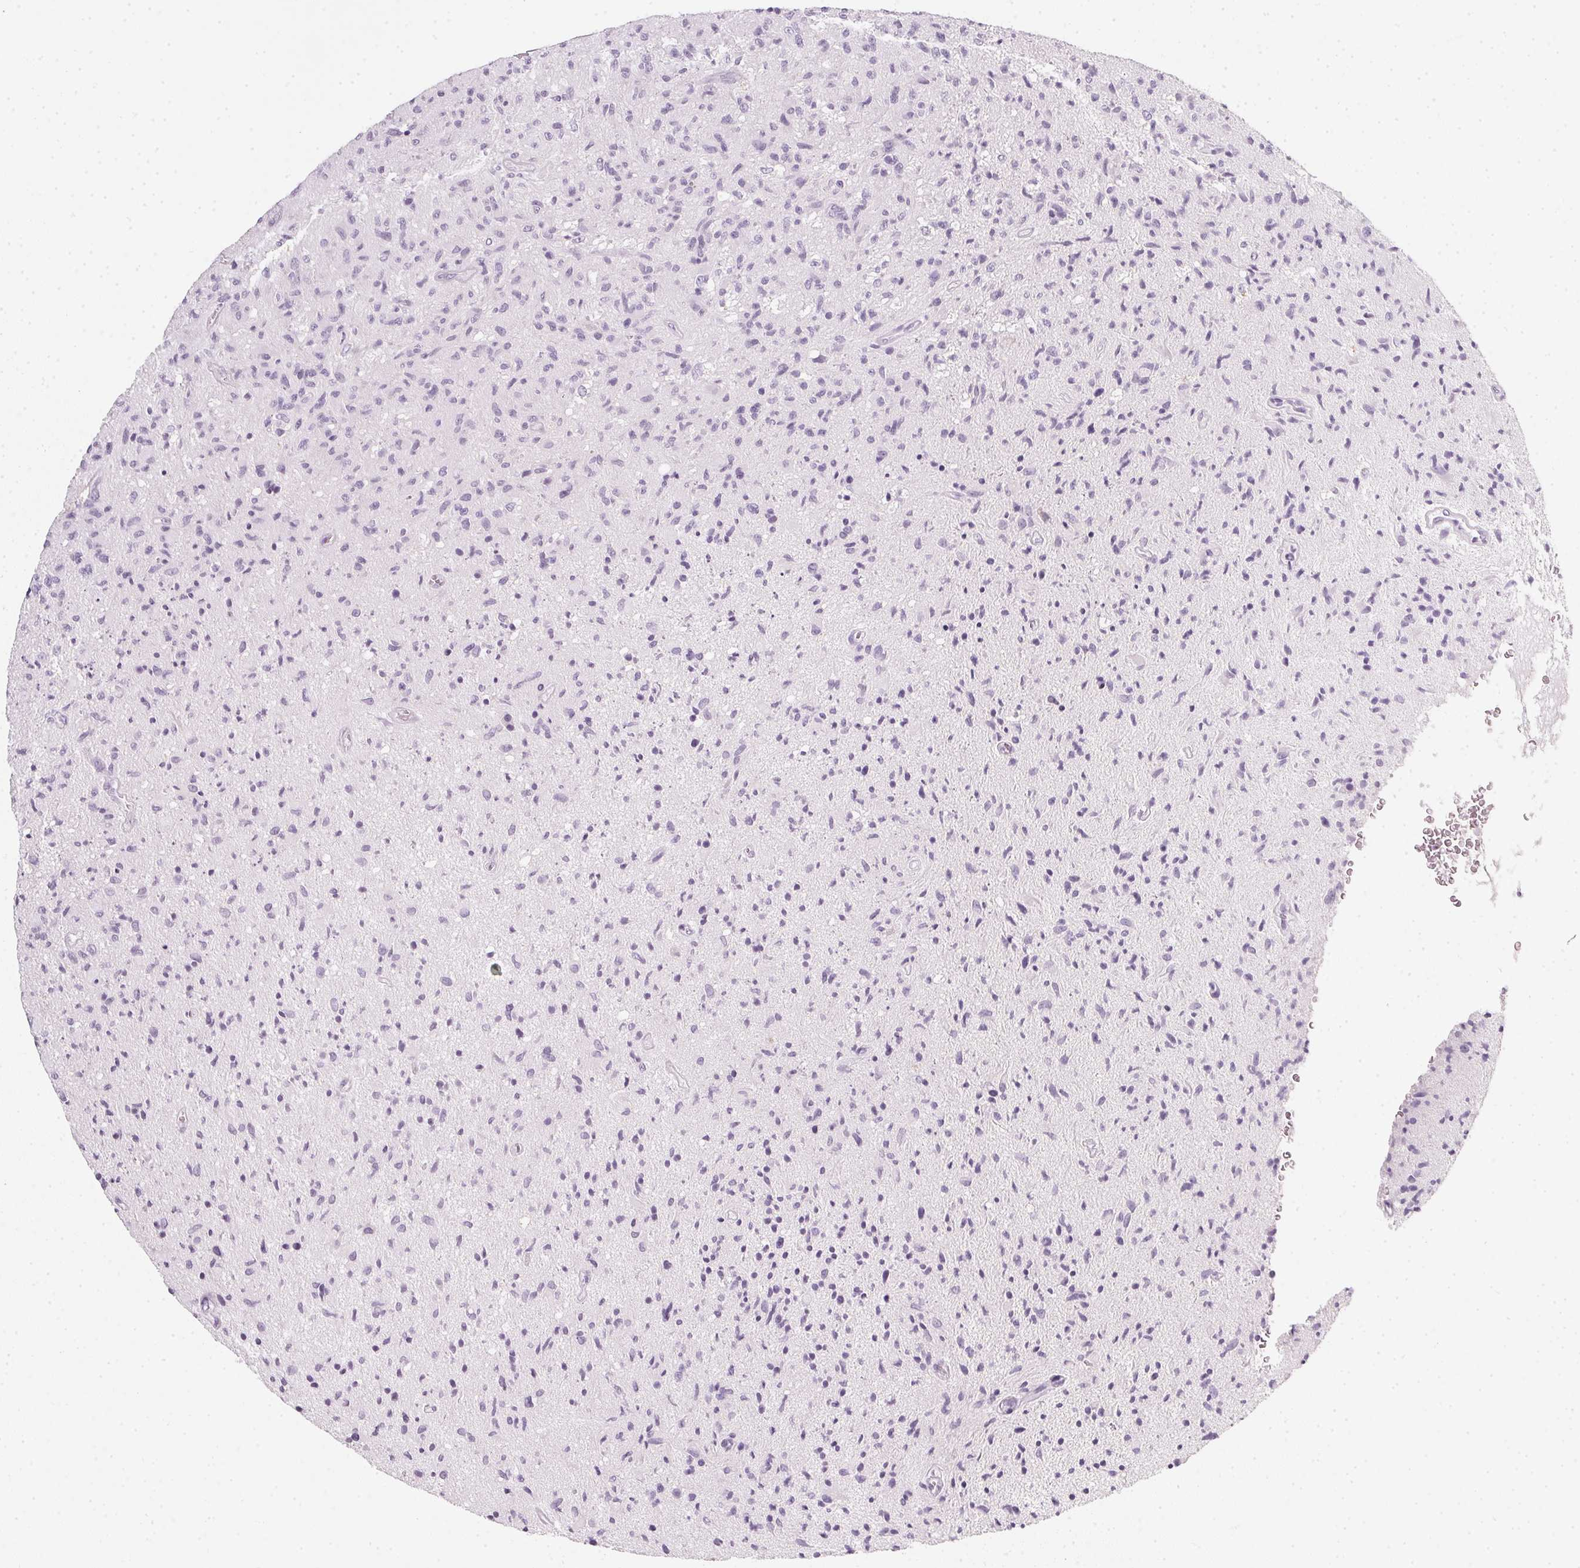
{"staining": {"intensity": "negative", "quantity": "none", "location": "none"}, "tissue": "glioma", "cell_type": "Tumor cells", "image_type": "cancer", "snomed": [{"axis": "morphology", "description": "Glioma, malignant, High grade"}, {"axis": "topography", "description": "Brain"}], "caption": "This image is of malignant glioma (high-grade) stained with IHC to label a protein in brown with the nuclei are counter-stained blue. There is no staining in tumor cells.", "gene": "TMEM72", "patient": {"sex": "male", "age": 54}}